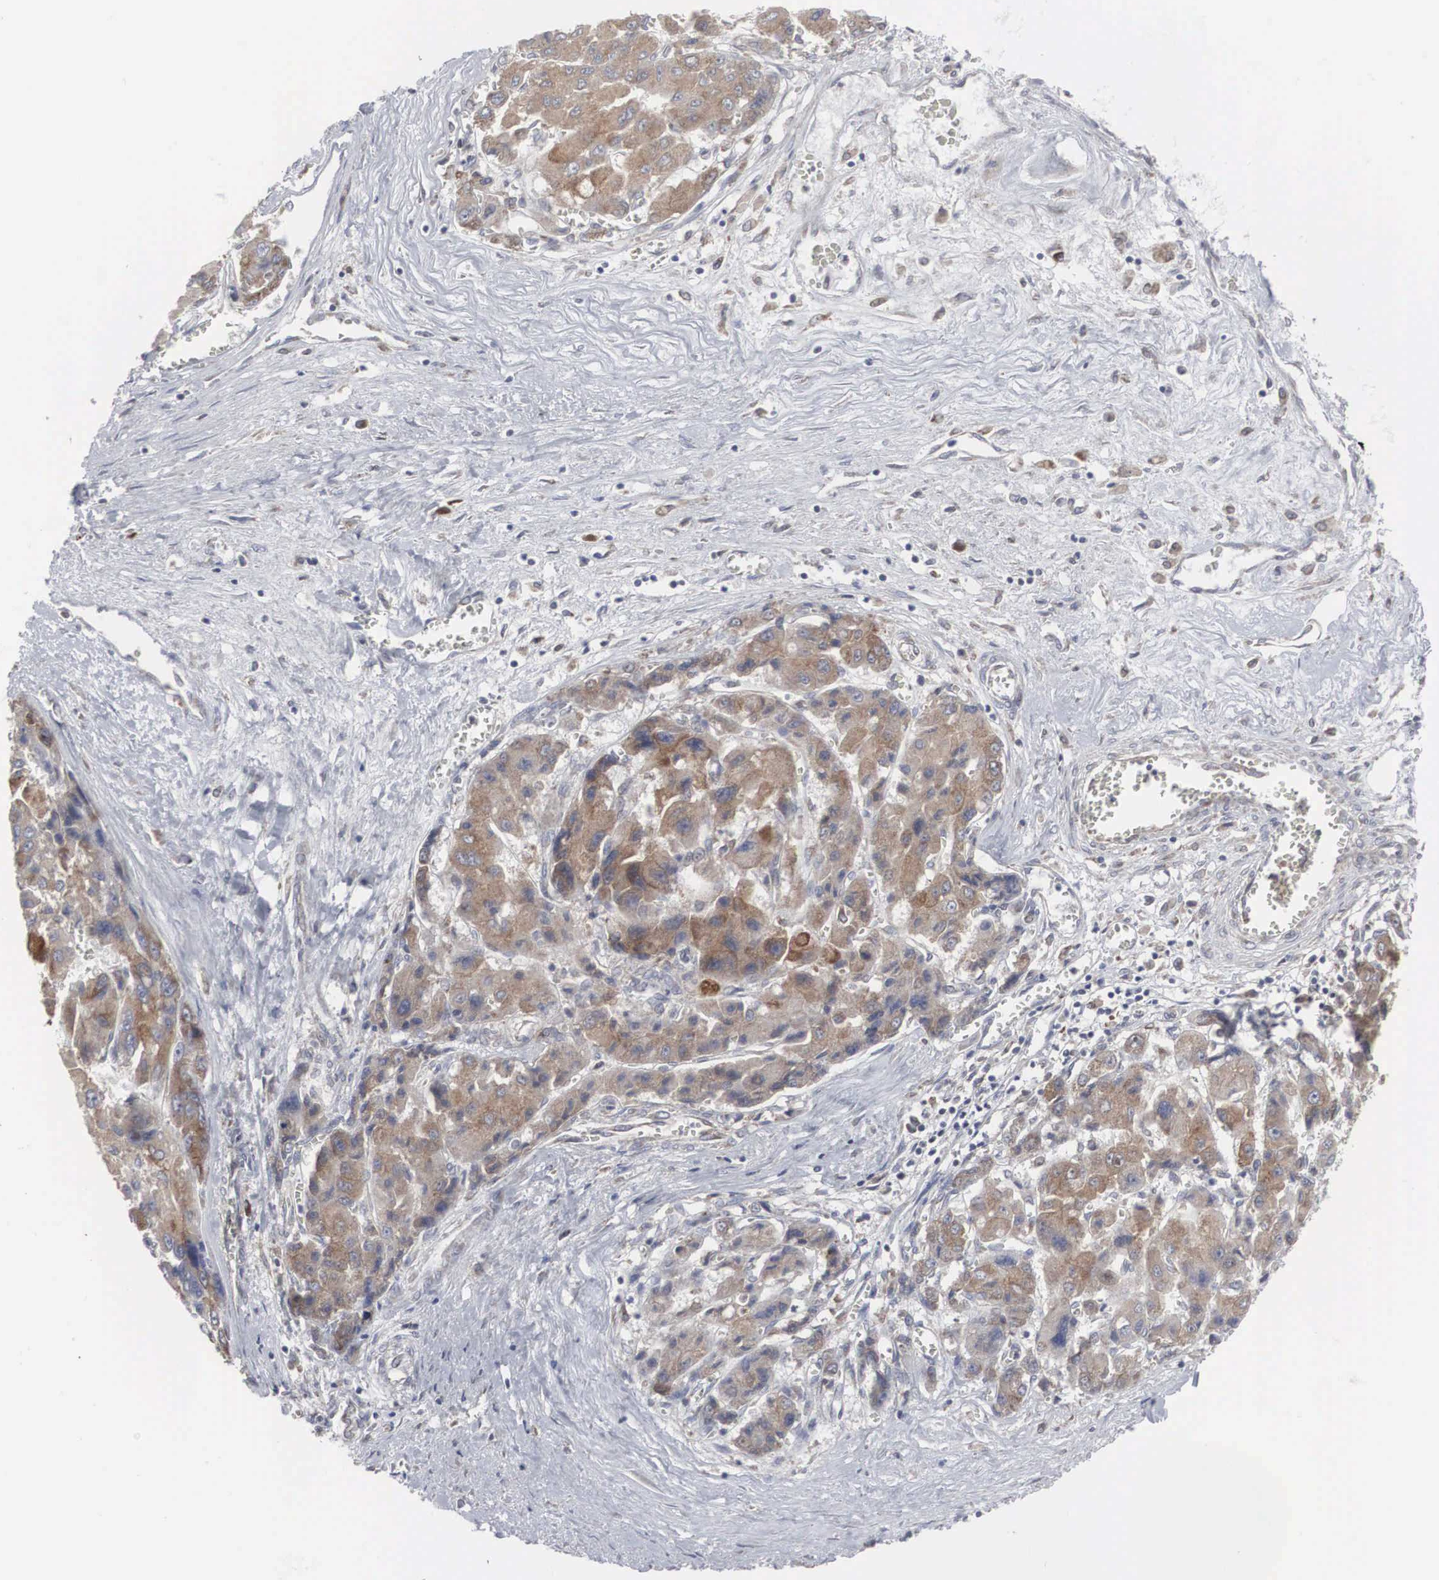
{"staining": {"intensity": "moderate", "quantity": ">75%", "location": "cytoplasmic/membranous"}, "tissue": "liver cancer", "cell_type": "Tumor cells", "image_type": "cancer", "snomed": [{"axis": "morphology", "description": "Carcinoma, Hepatocellular, NOS"}, {"axis": "topography", "description": "Liver"}], "caption": "Moderate cytoplasmic/membranous protein positivity is present in approximately >75% of tumor cells in liver cancer (hepatocellular carcinoma).", "gene": "MIA2", "patient": {"sex": "male", "age": 64}}